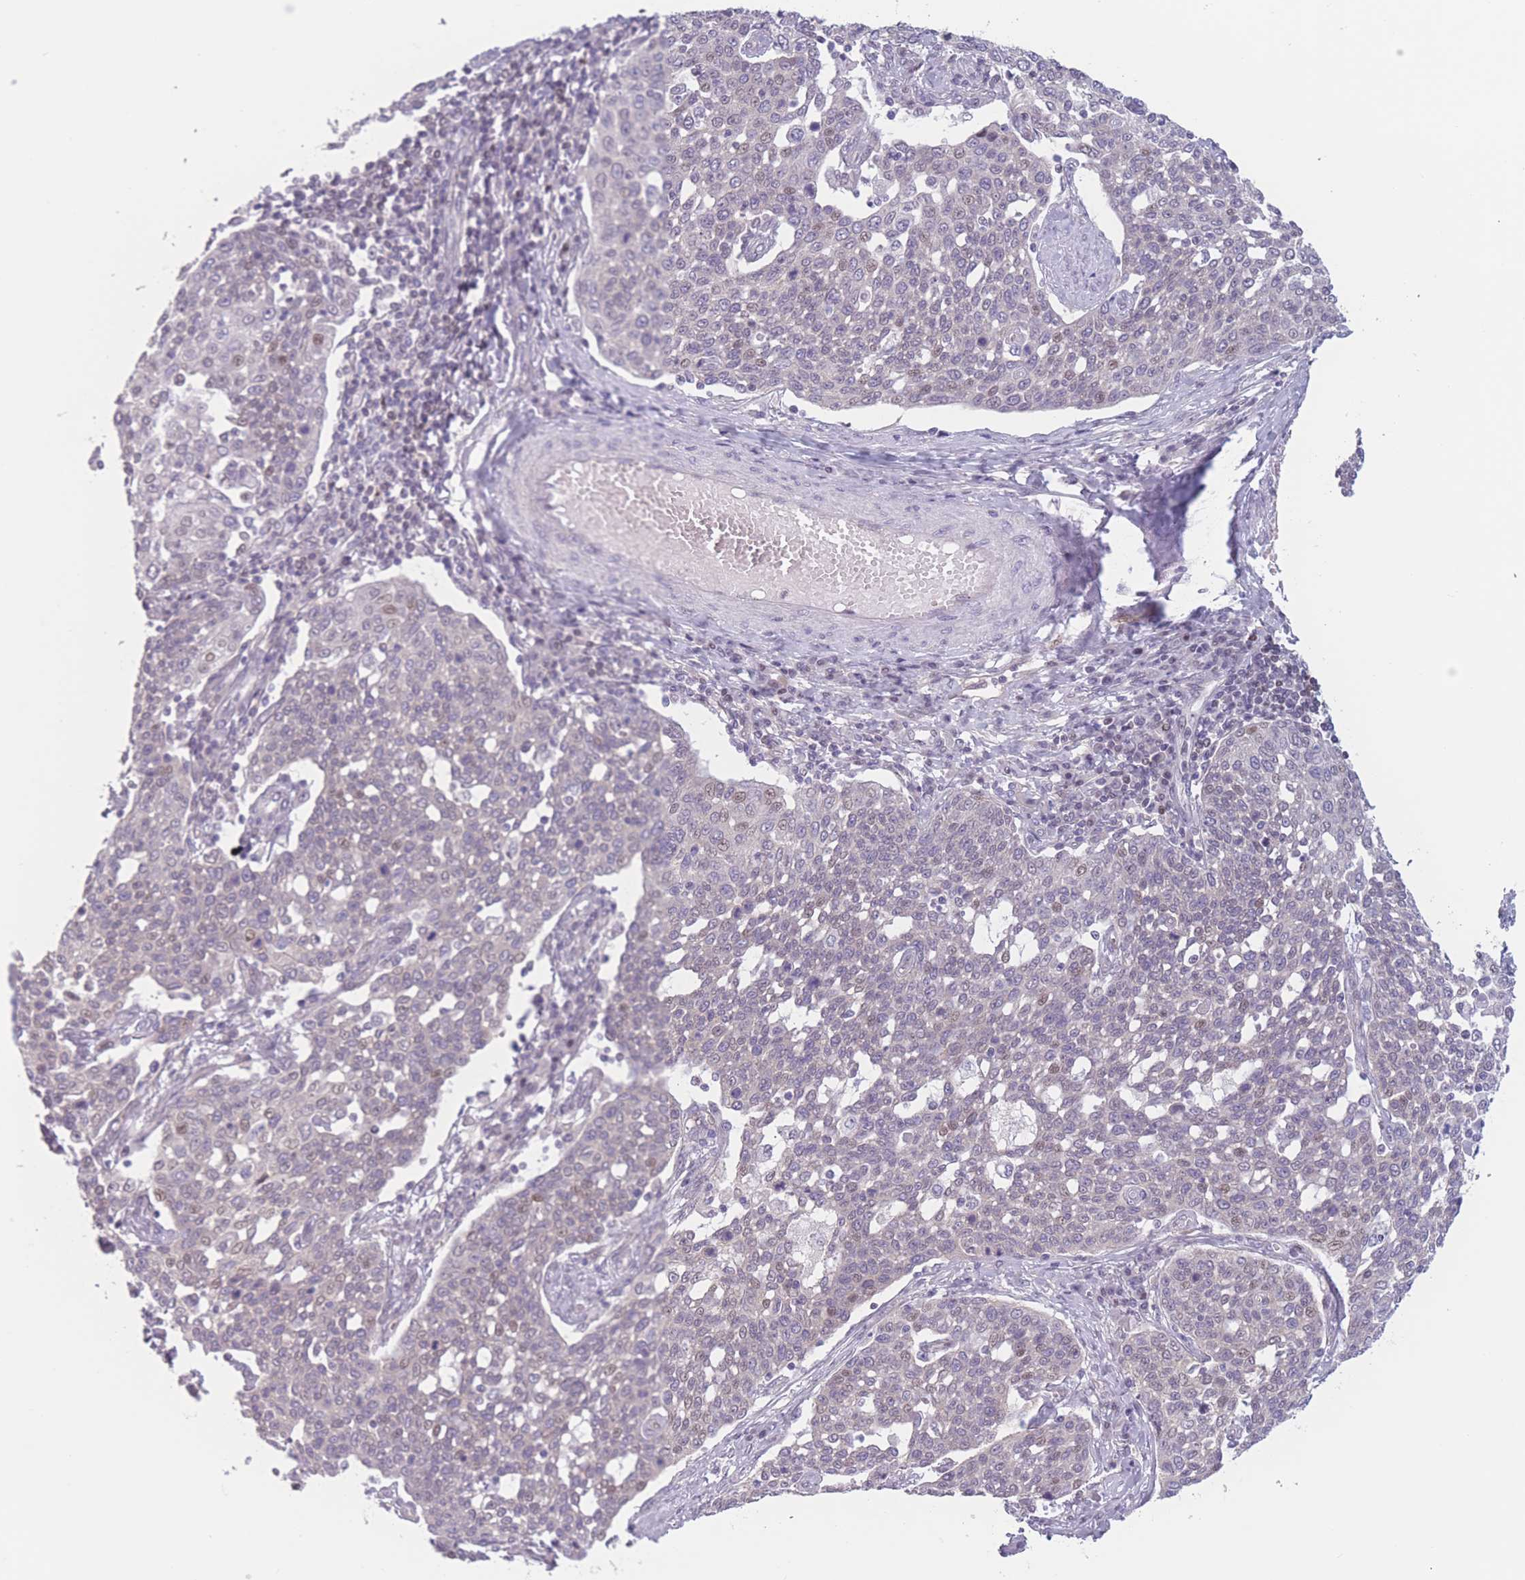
{"staining": {"intensity": "weak", "quantity": "25%-75%", "location": "nuclear"}, "tissue": "cervical cancer", "cell_type": "Tumor cells", "image_type": "cancer", "snomed": [{"axis": "morphology", "description": "Squamous cell carcinoma, NOS"}, {"axis": "topography", "description": "Cervix"}], "caption": "Cervical cancer (squamous cell carcinoma) stained with a protein marker demonstrates weak staining in tumor cells.", "gene": "ZNF439", "patient": {"sex": "female", "age": 34}}